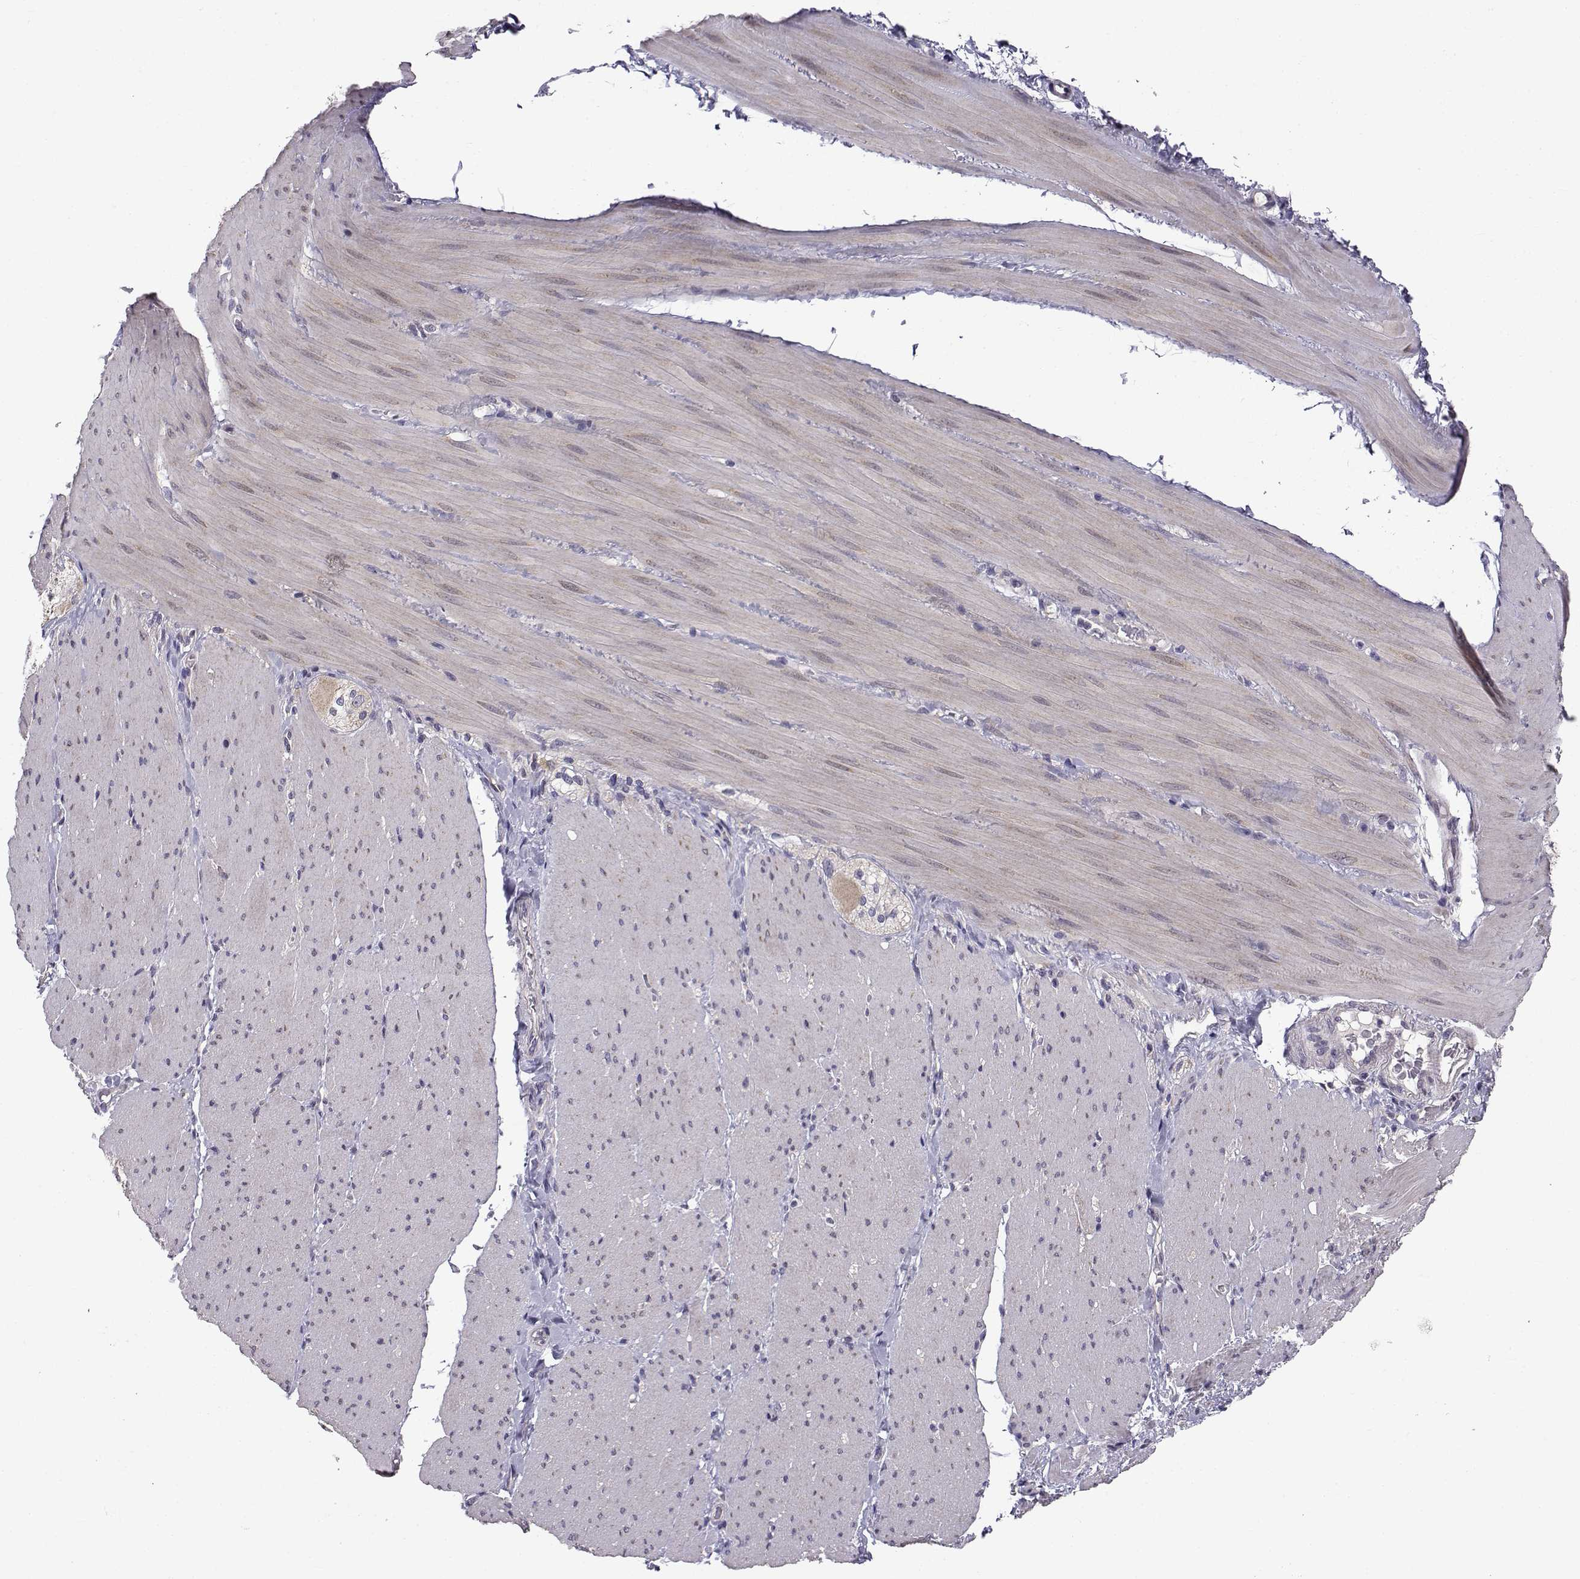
{"staining": {"intensity": "negative", "quantity": "none", "location": "none"}, "tissue": "adipose tissue", "cell_type": "Adipocytes", "image_type": "normal", "snomed": [{"axis": "morphology", "description": "Normal tissue, NOS"}, {"axis": "topography", "description": "Smooth muscle"}, {"axis": "topography", "description": "Duodenum"}, {"axis": "topography", "description": "Peripheral nerve tissue"}], "caption": "Immunohistochemistry of normal human adipose tissue exhibits no positivity in adipocytes.", "gene": "PEX5L", "patient": {"sex": "female", "age": 61}}